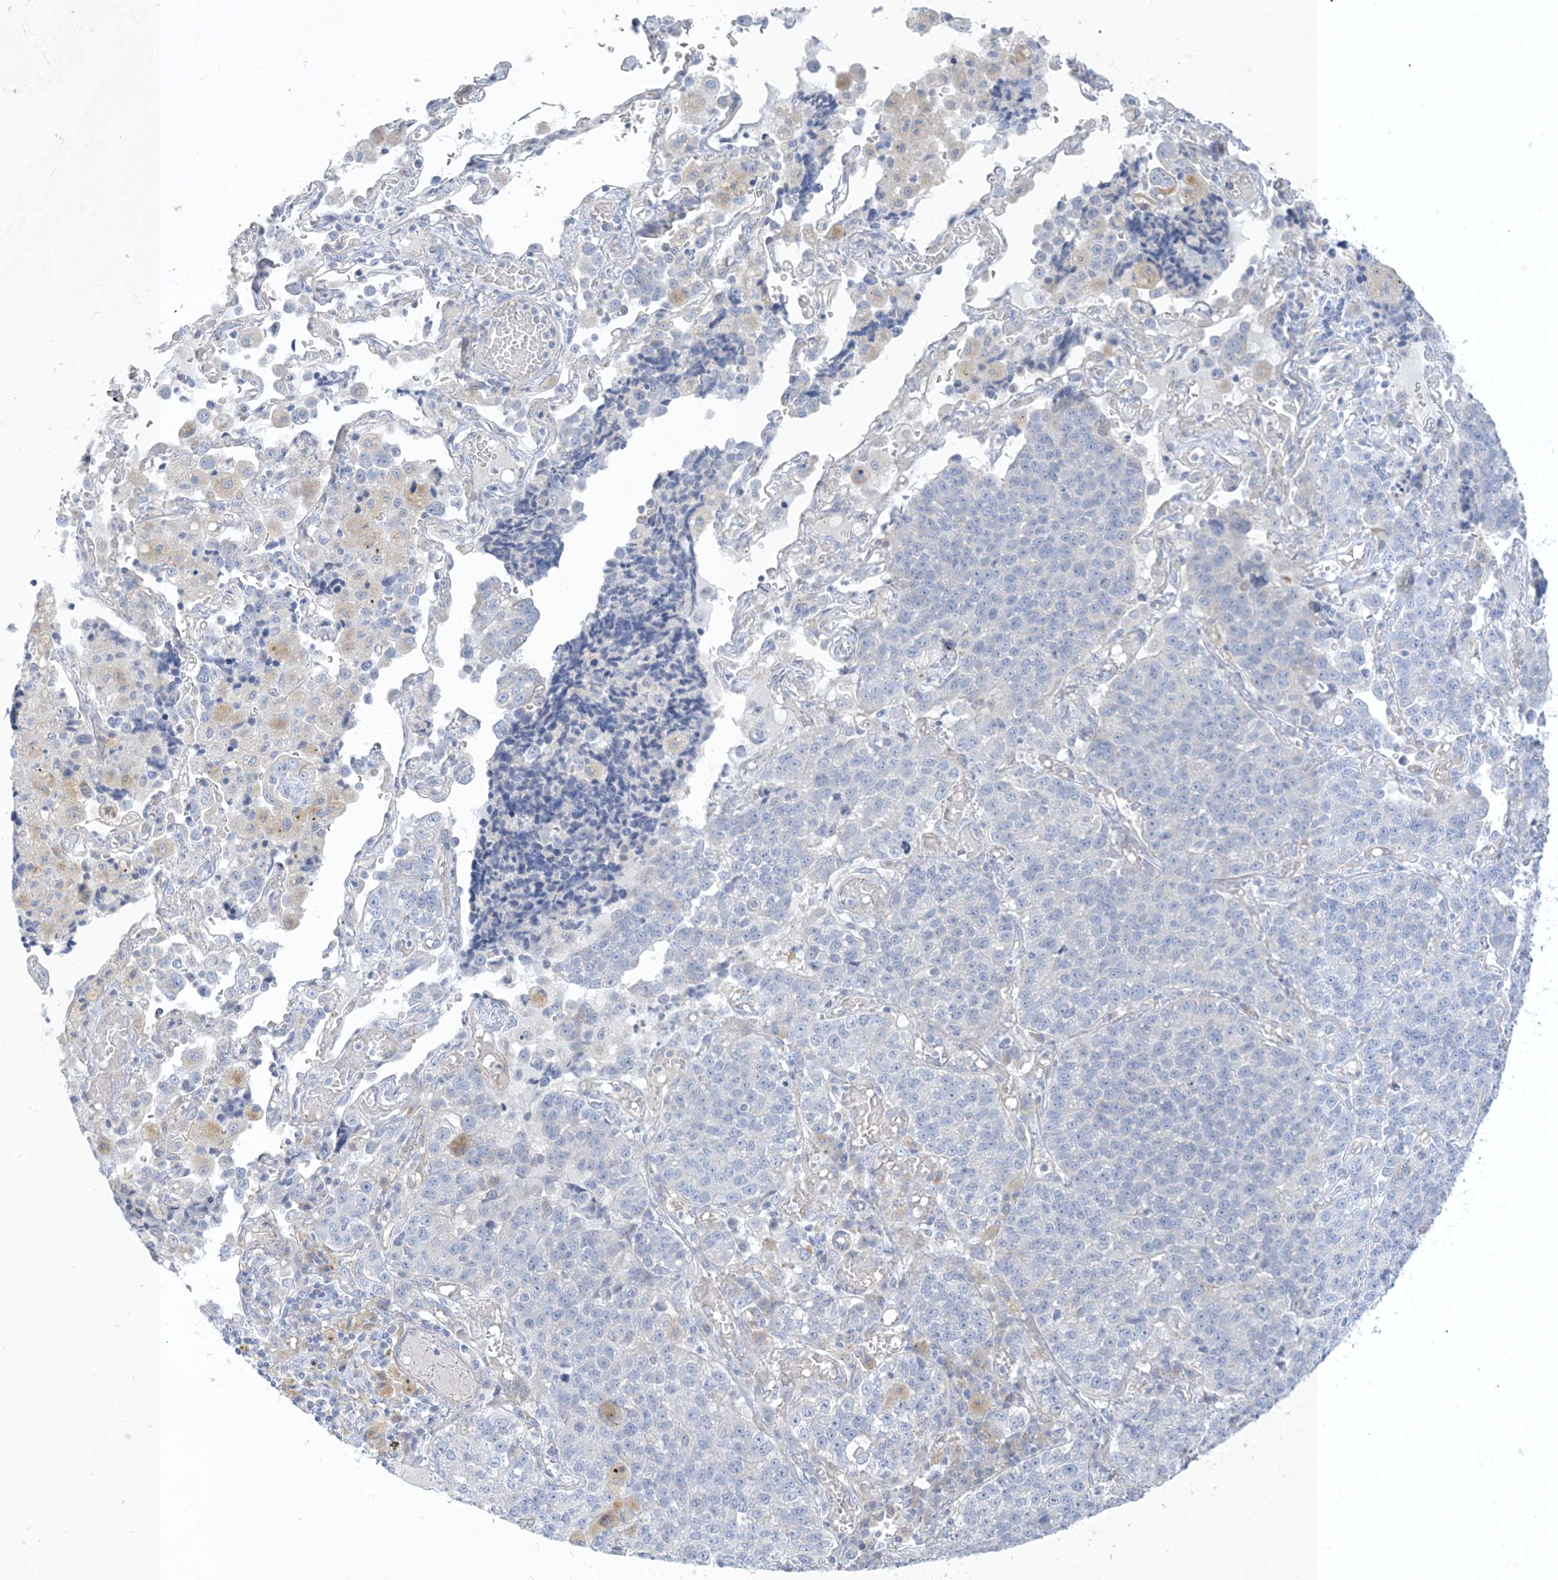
{"staining": {"intensity": "negative", "quantity": "none", "location": "none"}, "tissue": "lung cancer", "cell_type": "Tumor cells", "image_type": "cancer", "snomed": [{"axis": "morphology", "description": "Adenocarcinoma, NOS"}, {"axis": "topography", "description": "Lung"}], "caption": "This is an IHC micrograph of human adenocarcinoma (lung). There is no positivity in tumor cells.", "gene": "XIRP2", "patient": {"sex": "male", "age": 49}}